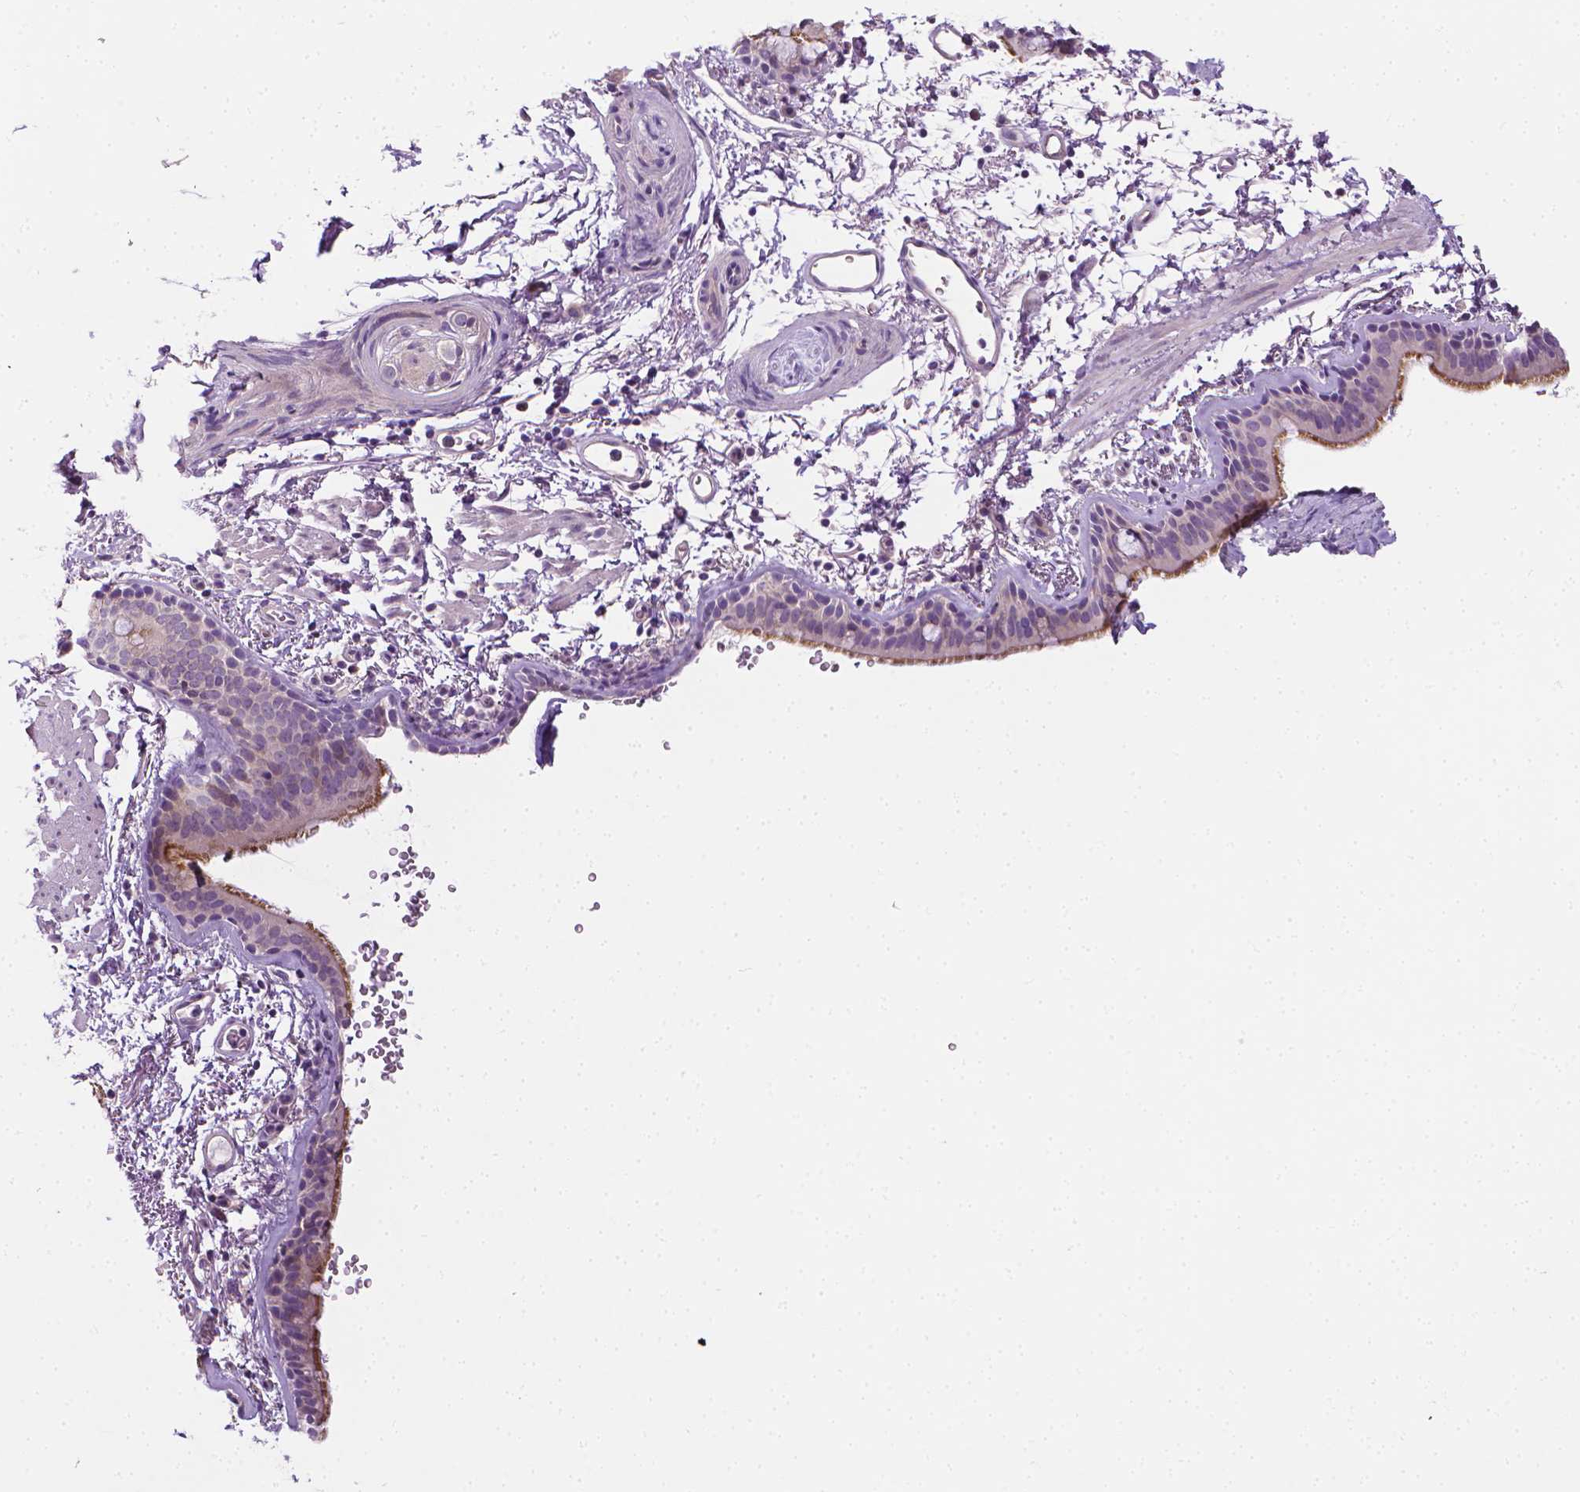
{"staining": {"intensity": "moderate", "quantity": "25%-75%", "location": "cytoplasmic/membranous"}, "tissue": "bronchus", "cell_type": "Respiratory epithelial cells", "image_type": "normal", "snomed": [{"axis": "morphology", "description": "Normal tissue, NOS"}, {"axis": "topography", "description": "Lymph node"}, {"axis": "topography", "description": "Bronchus"}], "caption": "Immunohistochemical staining of normal human bronchus demonstrates medium levels of moderate cytoplasmic/membranous staining in approximately 25%-75% of respiratory epithelial cells.", "gene": "MCOLN3", "patient": {"sex": "female", "age": 70}}